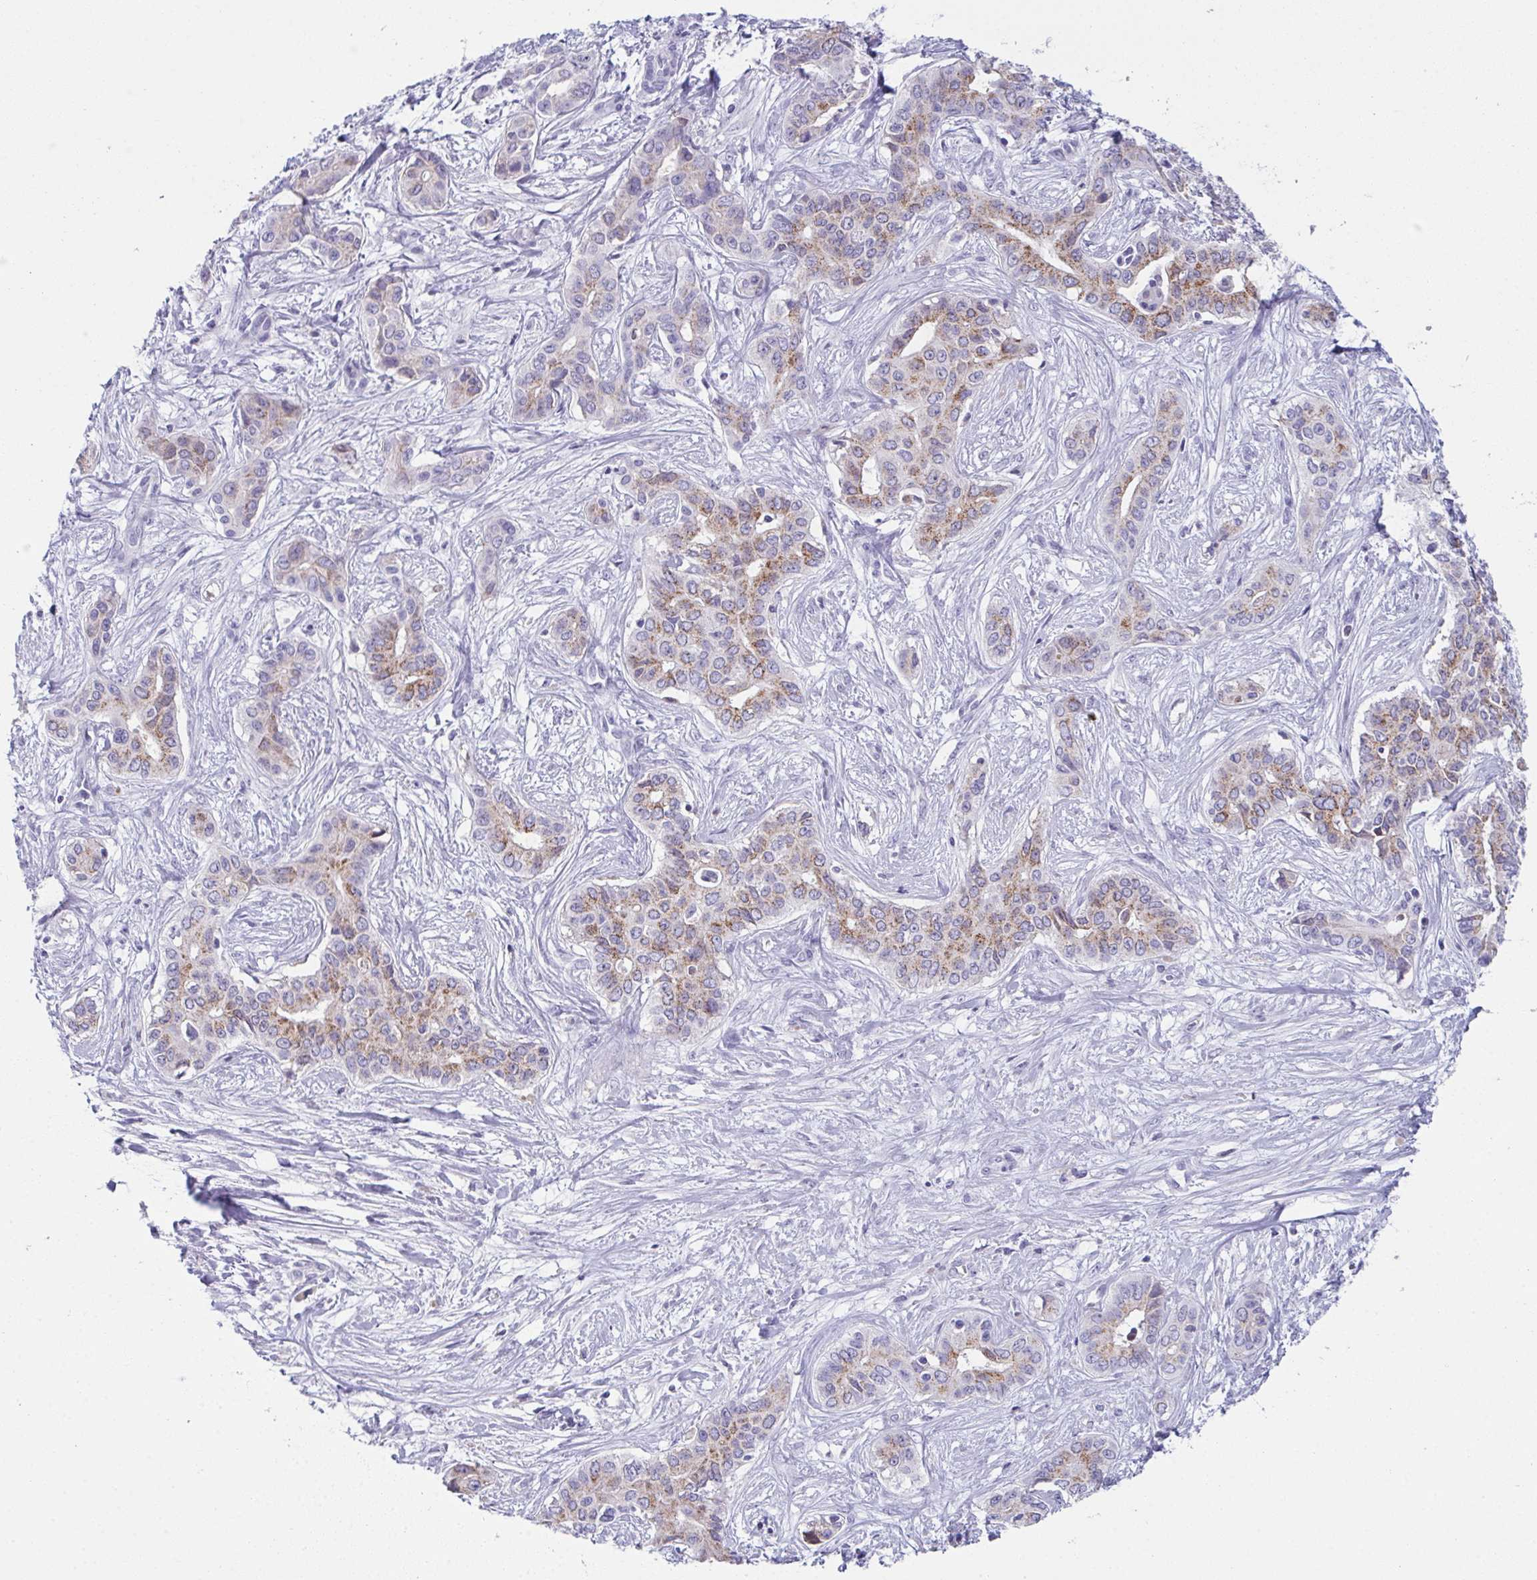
{"staining": {"intensity": "moderate", "quantity": "<25%", "location": "cytoplasmic/membranous"}, "tissue": "liver cancer", "cell_type": "Tumor cells", "image_type": "cancer", "snomed": [{"axis": "morphology", "description": "Cholangiocarcinoma"}, {"axis": "topography", "description": "Liver"}], "caption": "Protein staining demonstrates moderate cytoplasmic/membranous expression in about <25% of tumor cells in liver cancer (cholangiocarcinoma).", "gene": "TEX19", "patient": {"sex": "female", "age": 65}}